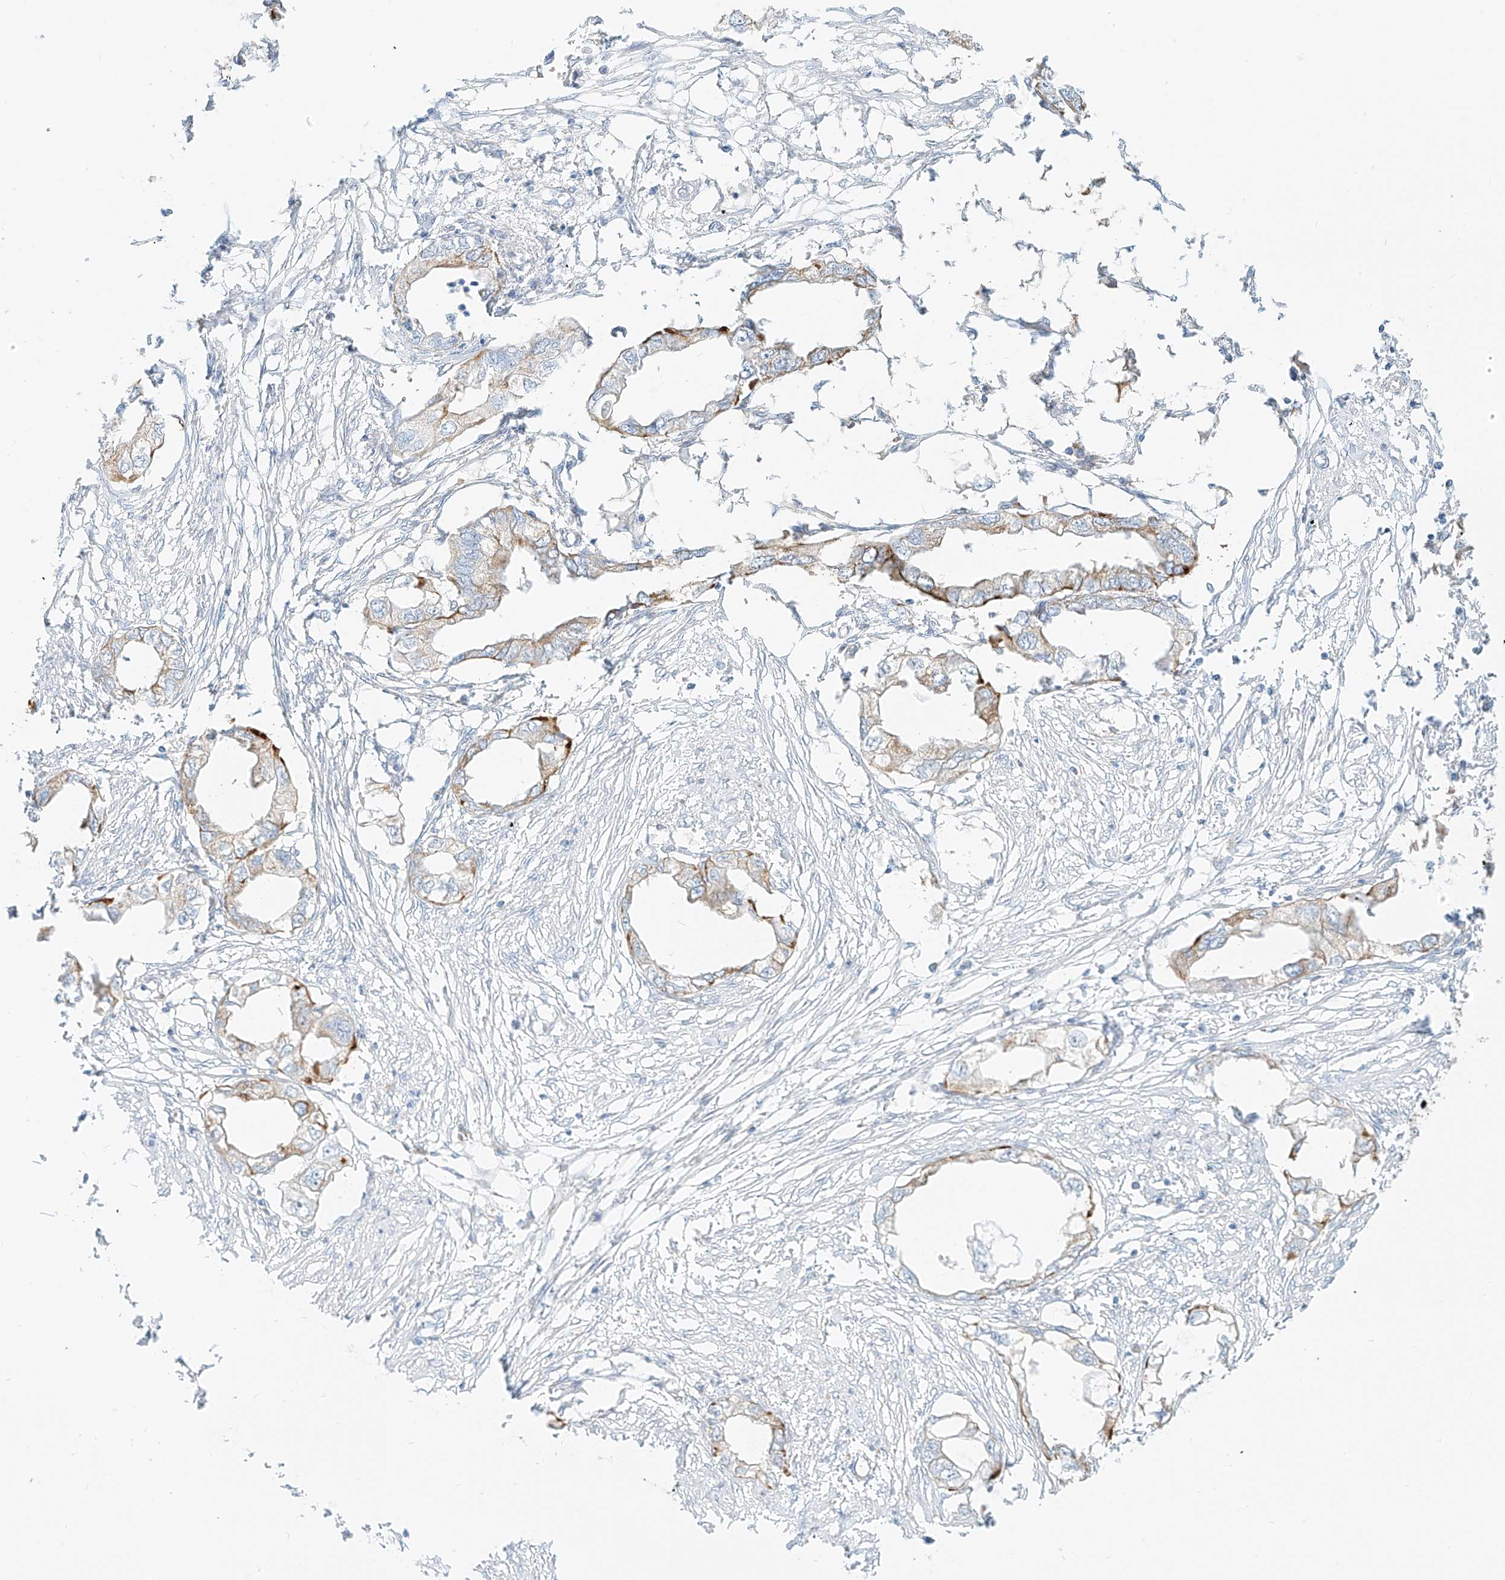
{"staining": {"intensity": "weak", "quantity": ">75%", "location": "cytoplasmic/membranous"}, "tissue": "endometrial cancer", "cell_type": "Tumor cells", "image_type": "cancer", "snomed": [{"axis": "morphology", "description": "Adenocarcinoma, NOS"}, {"axis": "morphology", "description": "Adenocarcinoma, metastatic, NOS"}, {"axis": "topography", "description": "Adipose tissue"}, {"axis": "topography", "description": "Endometrium"}], "caption": "Weak cytoplasmic/membranous protein positivity is seen in approximately >75% of tumor cells in adenocarcinoma (endometrial).", "gene": "SLC35F6", "patient": {"sex": "female", "age": 67}}